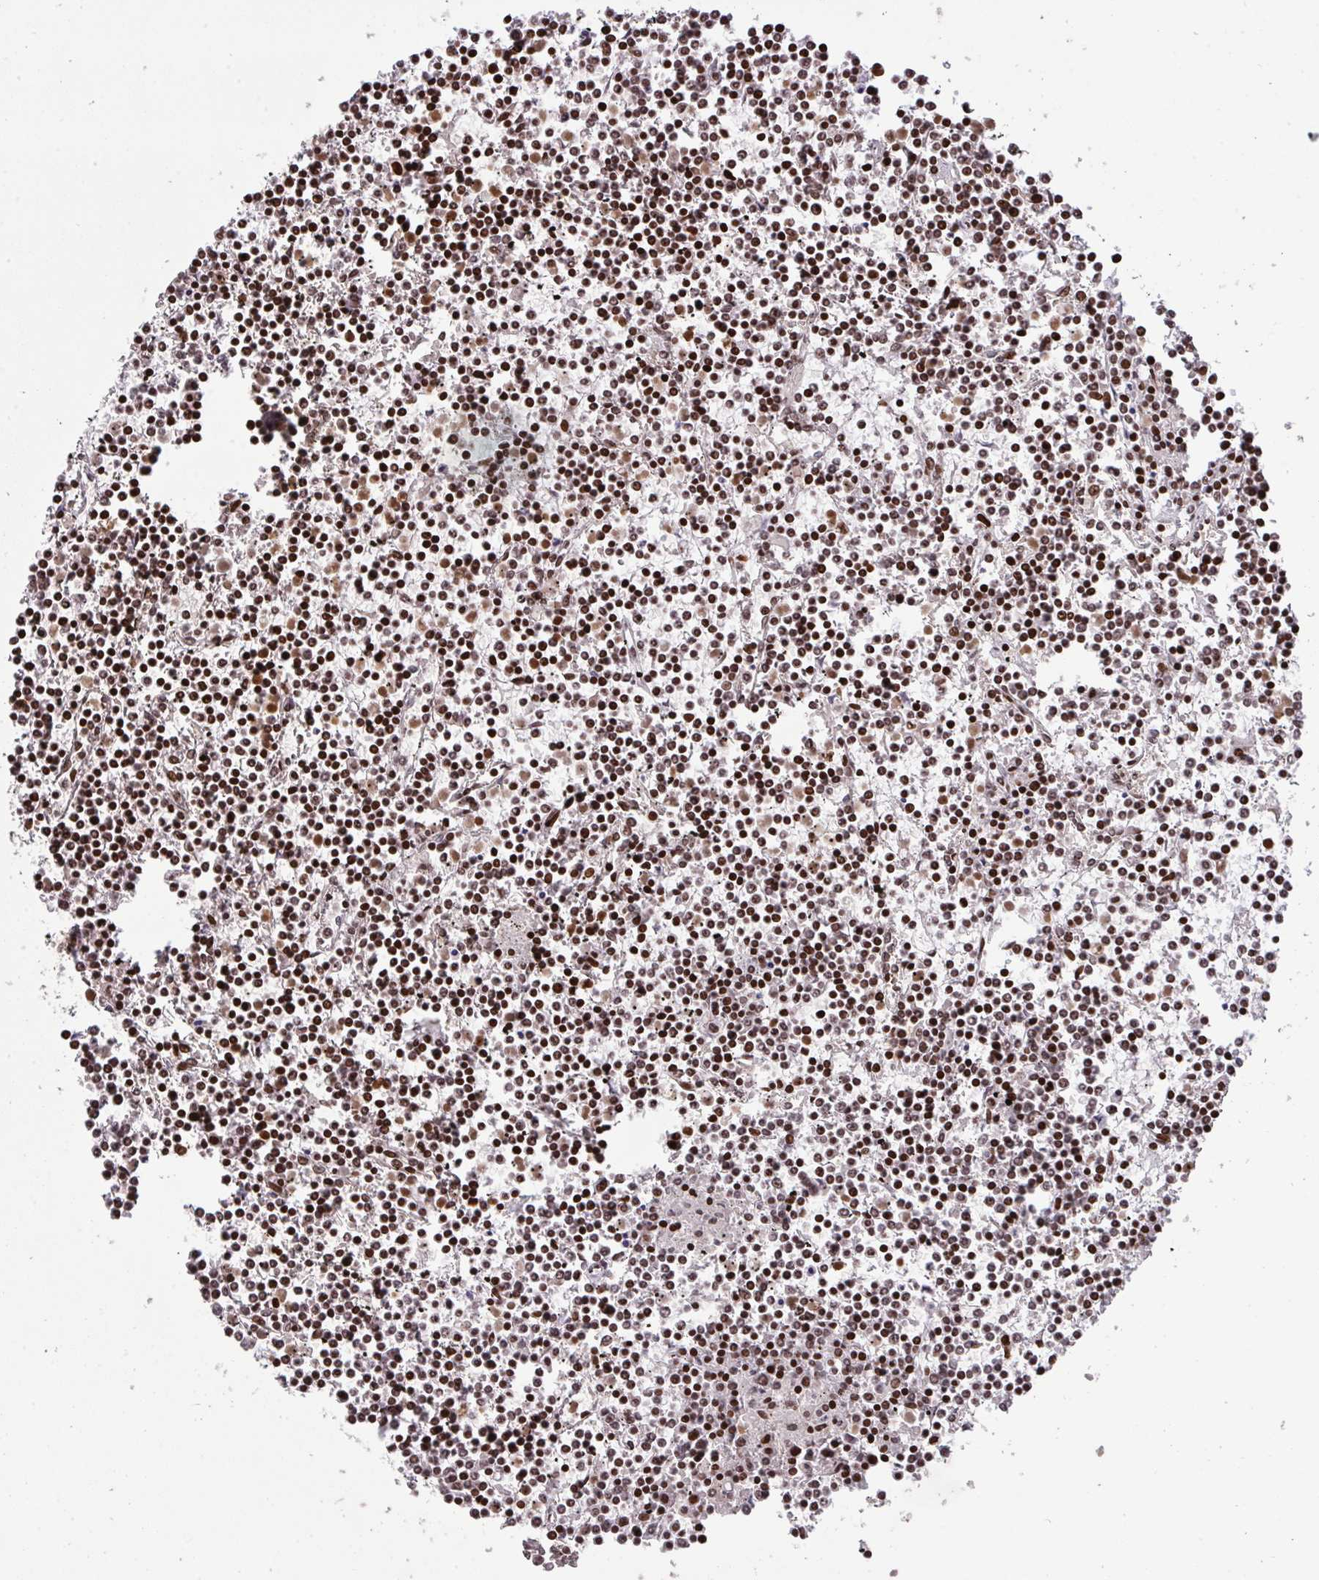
{"staining": {"intensity": "moderate", "quantity": ">75%", "location": "nuclear"}, "tissue": "lymphoma", "cell_type": "Tumor cells", "image_type": "cancer", "snomed": [{"axis": "morphology", "description": "Malignant lymphoma, non-Hodgkin's type, Low grade"}, {"axis": "topography", "description": "Spleen"}], "caption": "A medium amount of moderate nuclear positivity is present in approximately >75% of tumor cells in lymphoma tissue. The staining was performed using DAB (3,3'-diaminobenzidine), with brown indicating positive protein expression. Nuclei are stained blue with hematoxylin.", "gene": "NIP7", "patient": {"sex": "female", "age": 19}}